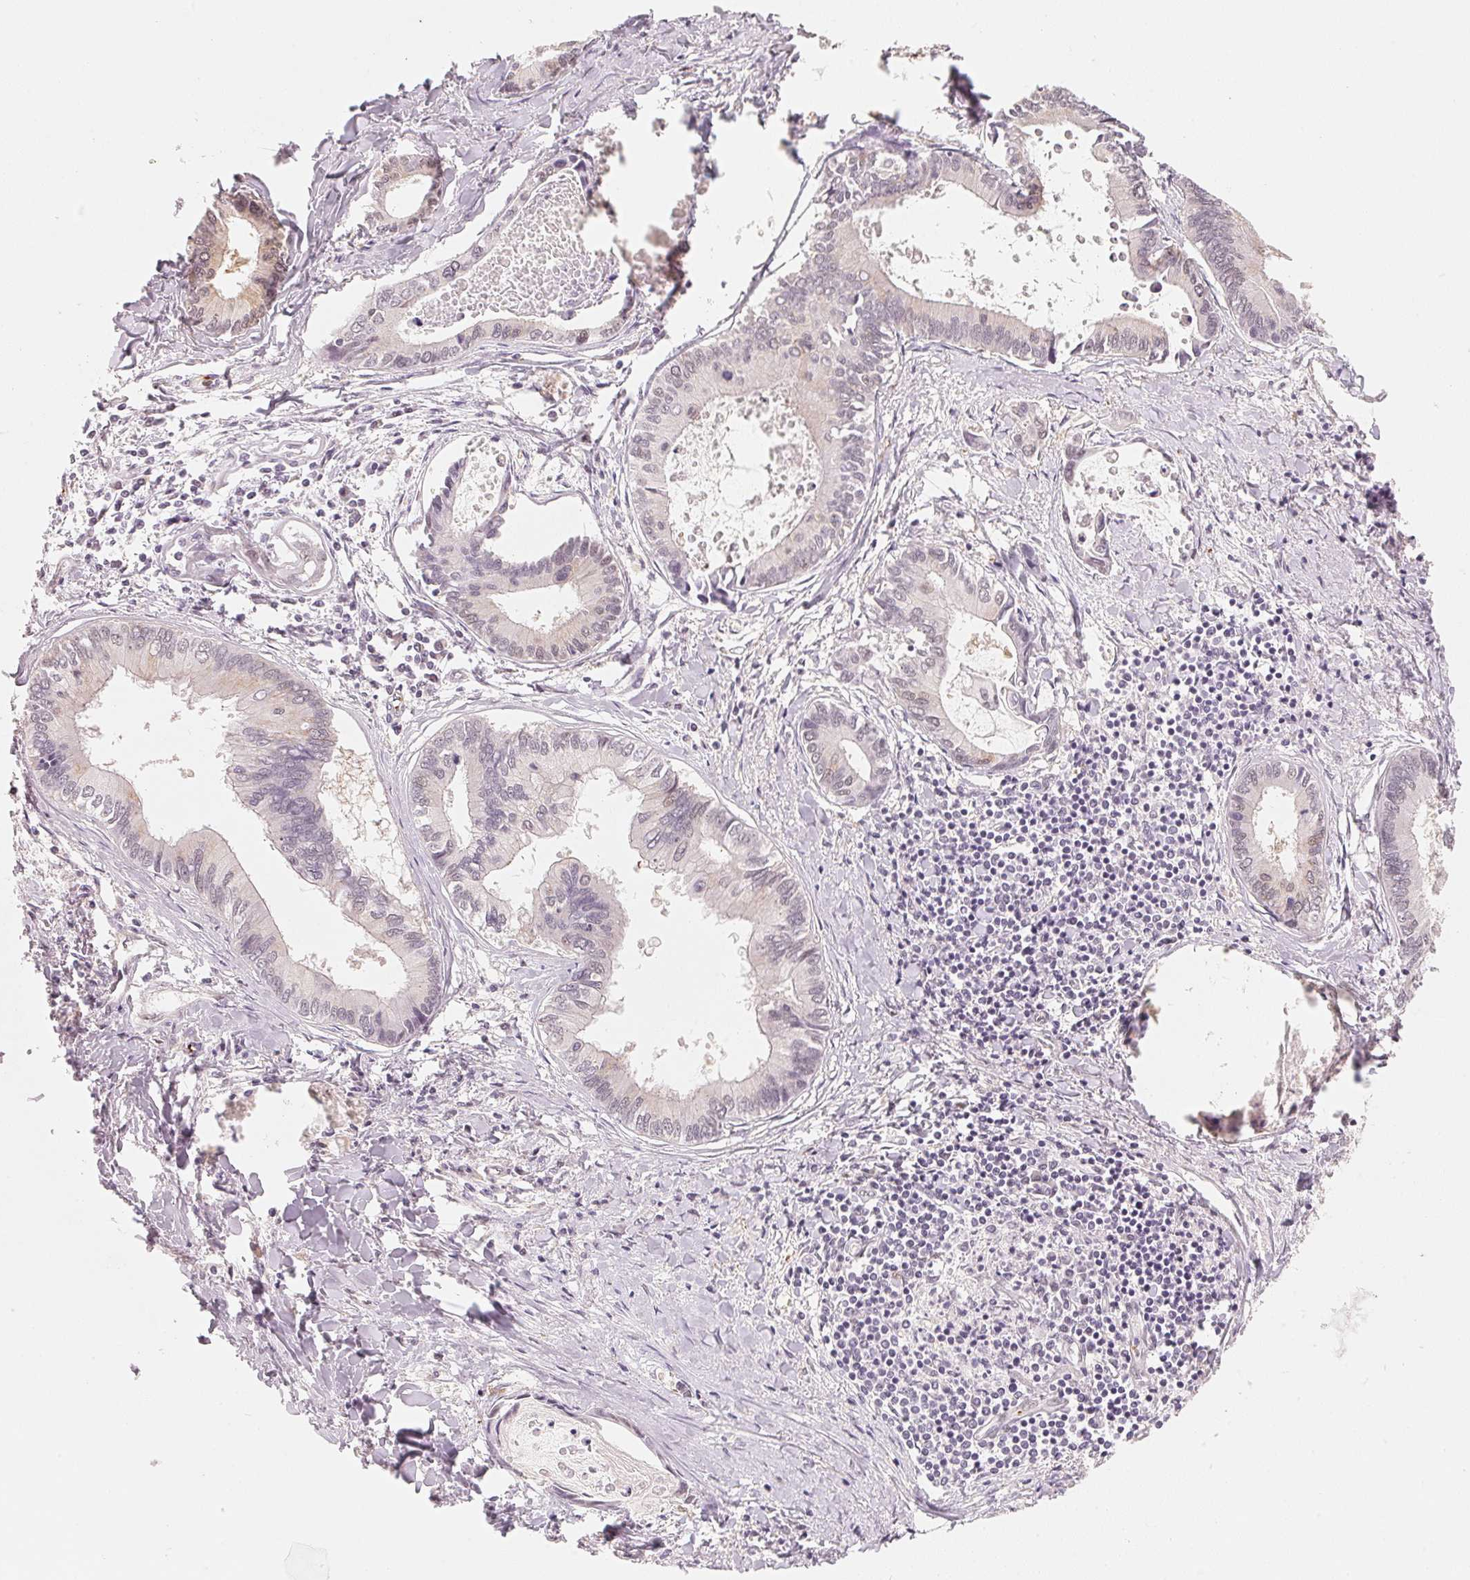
{"staining": {"intensity": "negative", "quantity": "none", "location": "none"}, "tissue": "liver cancer", "cell_type": "Tumor cells", "image_type": "cancer", "snomed": [{"axis": "morphology", "description": "Cholangiocarcinoma"}, {"axis": "topography", "description": "Liver"}], "caption": "This is a histopathology image of immunohistochemistry (IHC) staining of liver cancer (cholangiocarcinoma), which shows no positivity in tumor cells.", "gene": "ARHGAP22", "patient": {"sex": "male", "age": 66}}